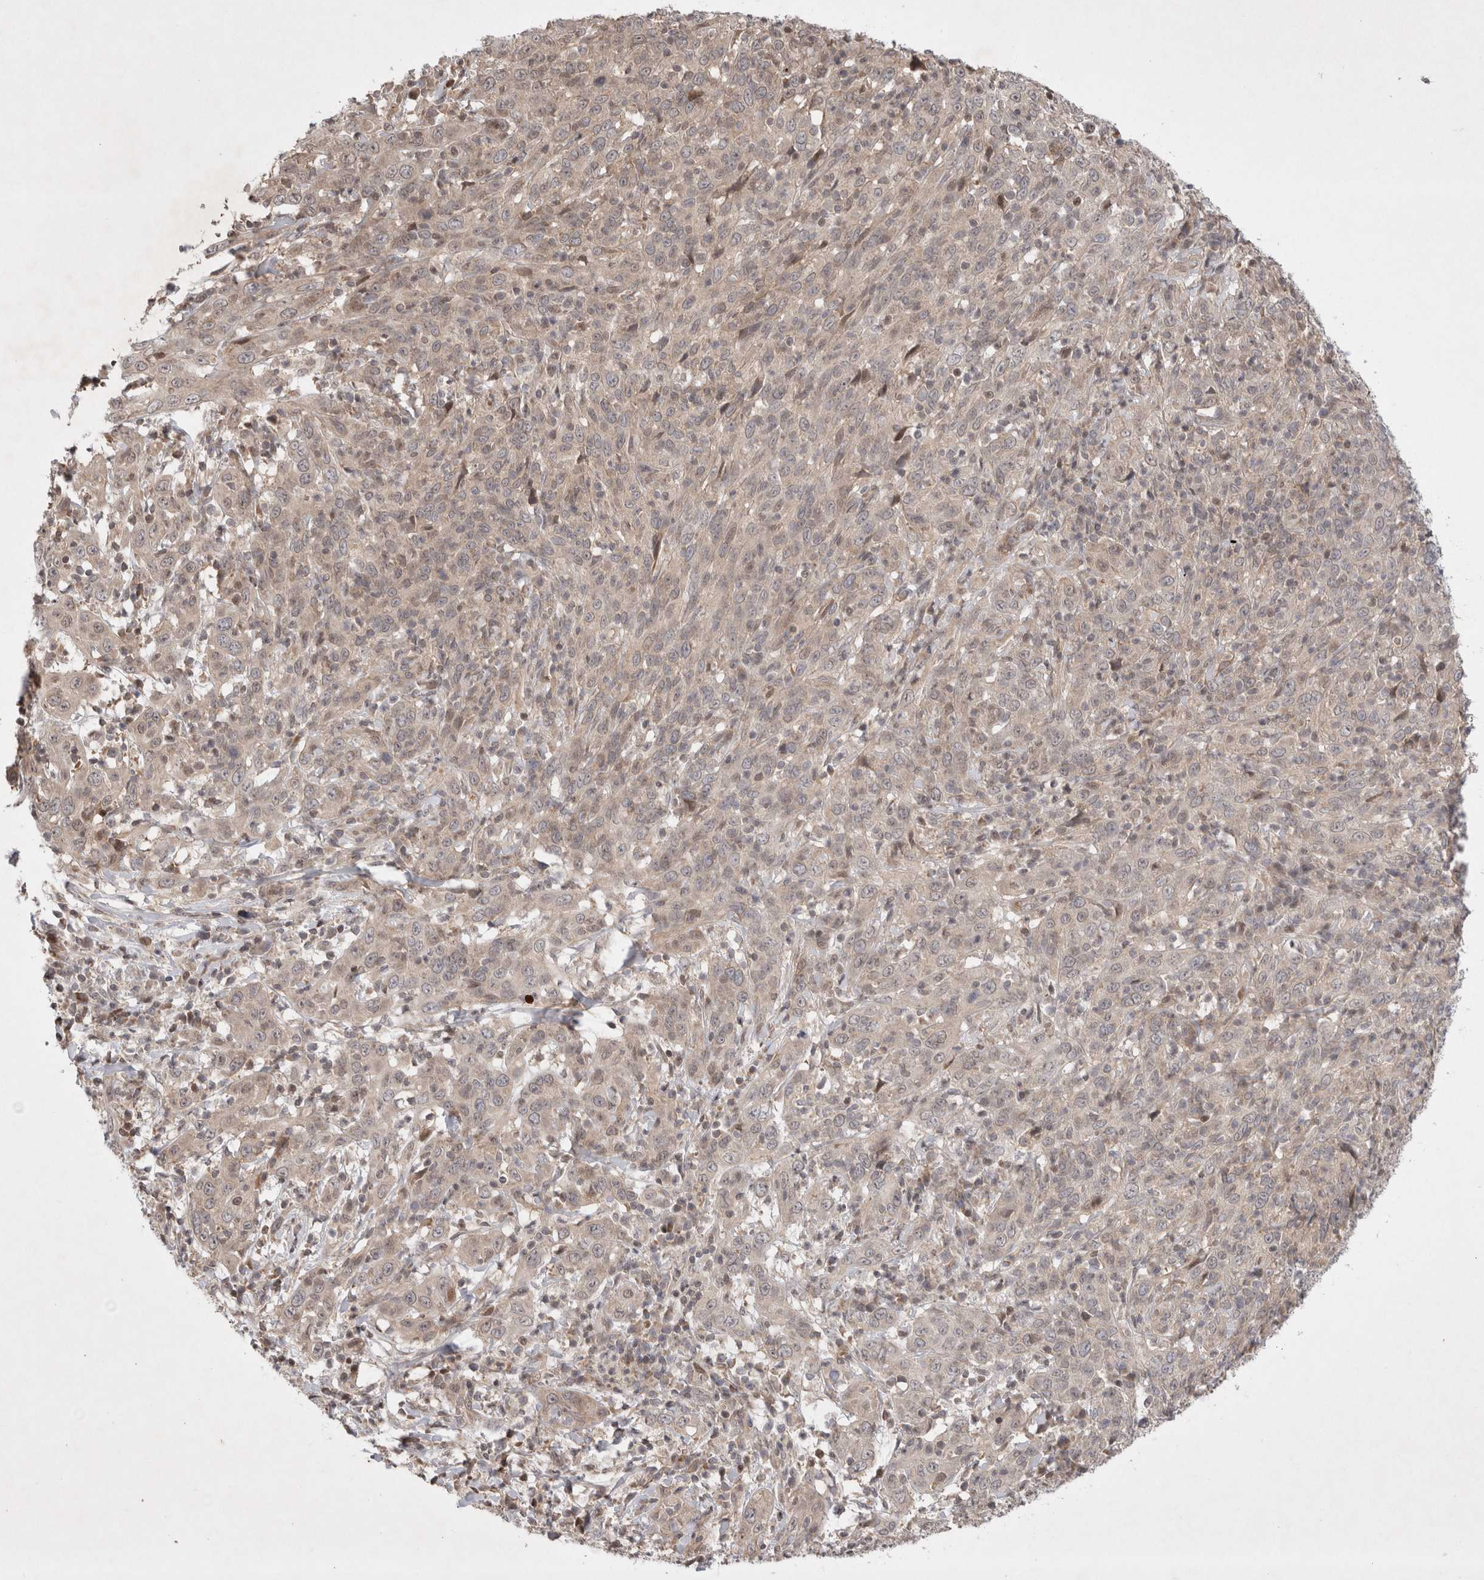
{"staining": {"intensity": "weak", "quantity": "<25%", "location": "cytoplasmic/membranous"}, "tissue": "cervical cancer", "cell_type": "Tumor cells", "image_type": "cancer", "snomed": [{"axis": "morphology", "description": "Squamous cell carcinoma, NOS"}, {"axis": "topography", "description": "Cervix"}], "caption": "DAB immunohistochemical staining of human cervical cancer (squamous cell carcinoma) exhibits no significant staining in tumor cells.", "gene": "EIF2AK1", "patient": {"sex": "female", "age": 46}}